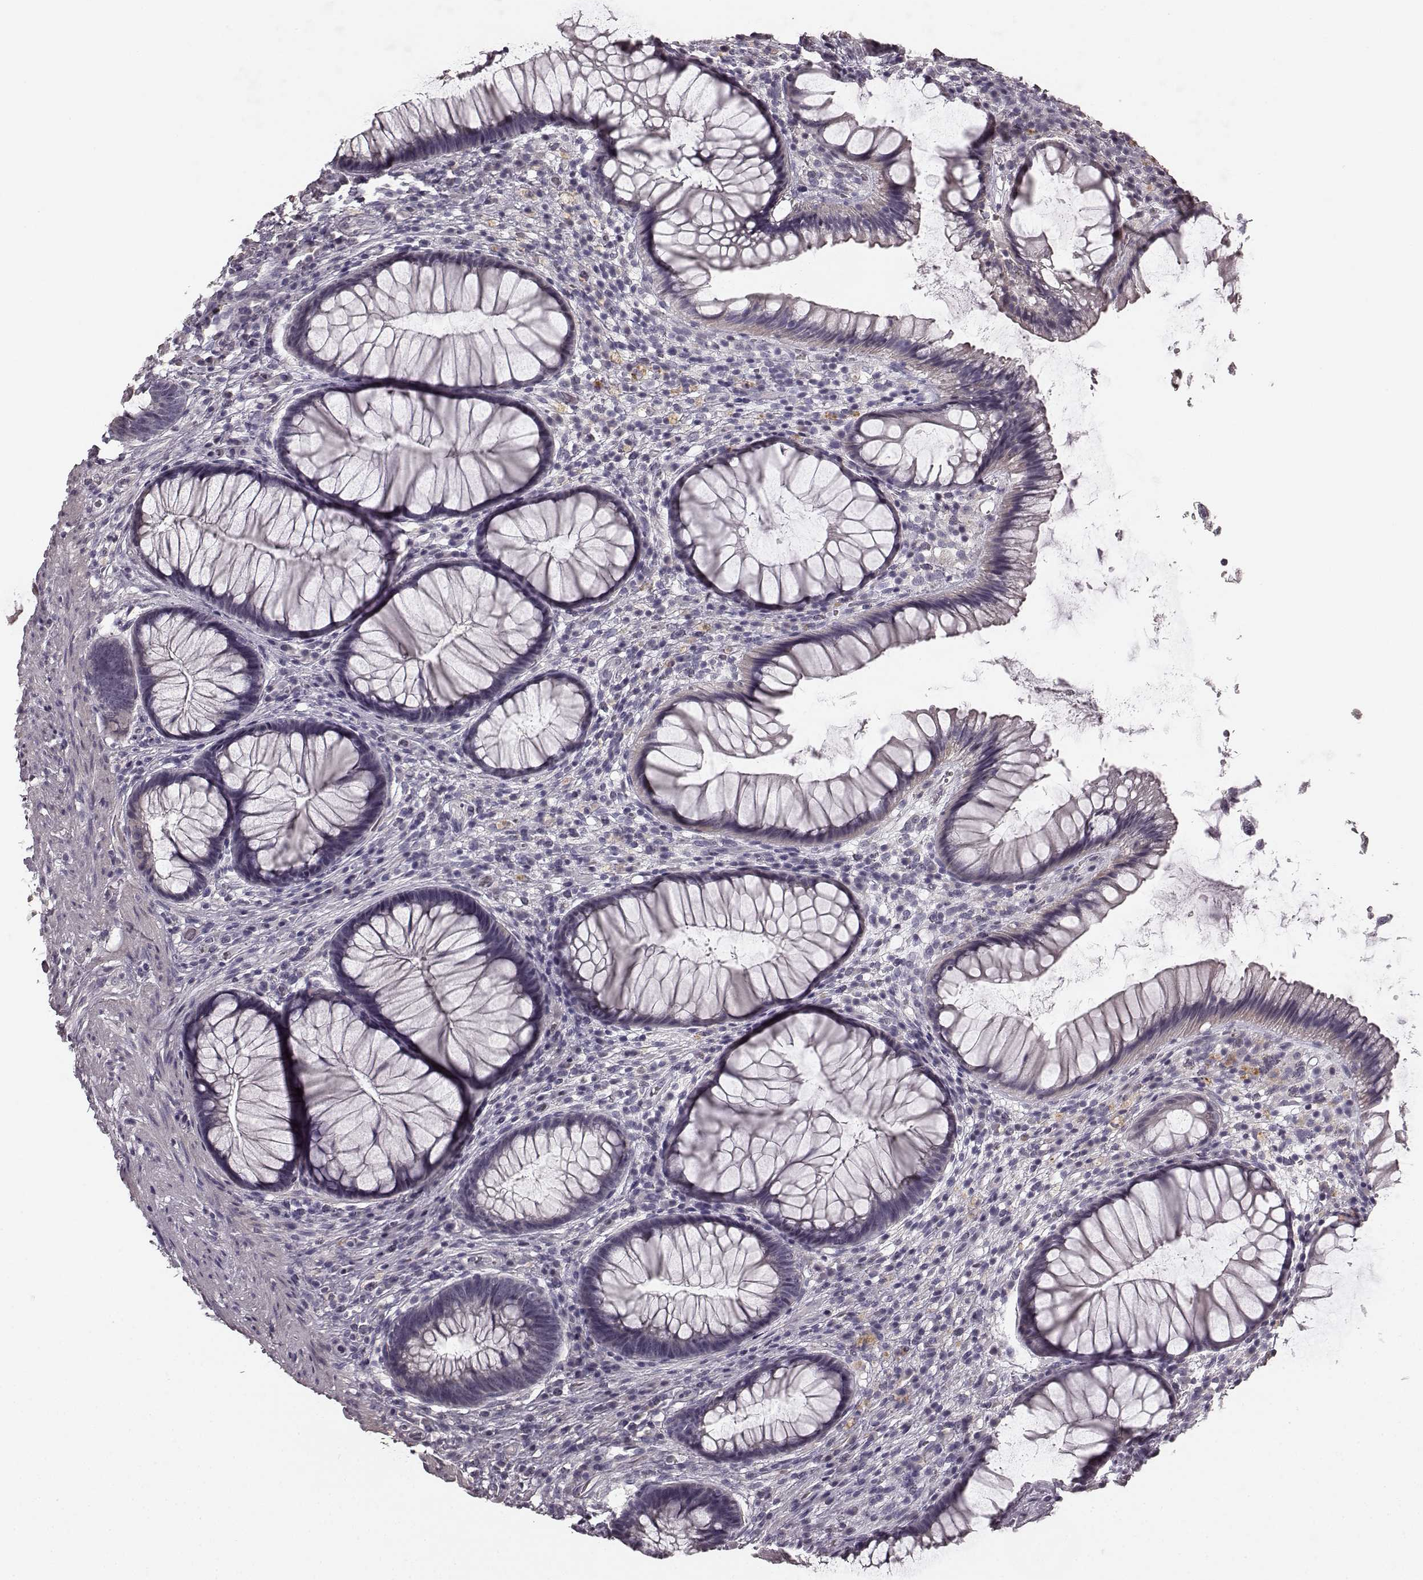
{"staining": {"intensity": "negative", "quantity": "none", "location": "none"}, "tissue": "rectum", "cell_type": "Glandular cells", "image_type": "normal", "snomed": [{"axis": "morphology", "description": "Normal tissue, NOS"}, {"axis": "topography", "description": "Smooth muscle"}, {"axis": "topography", "description": "Rectum"}], "caption": "An immunohistochemistry (IHC) micrograph of unremarkable rectum is shown. There is no staining in glandular cells of rectum.", "gene": "RIT2", "patient": {"sex": "male", "age": 53}}